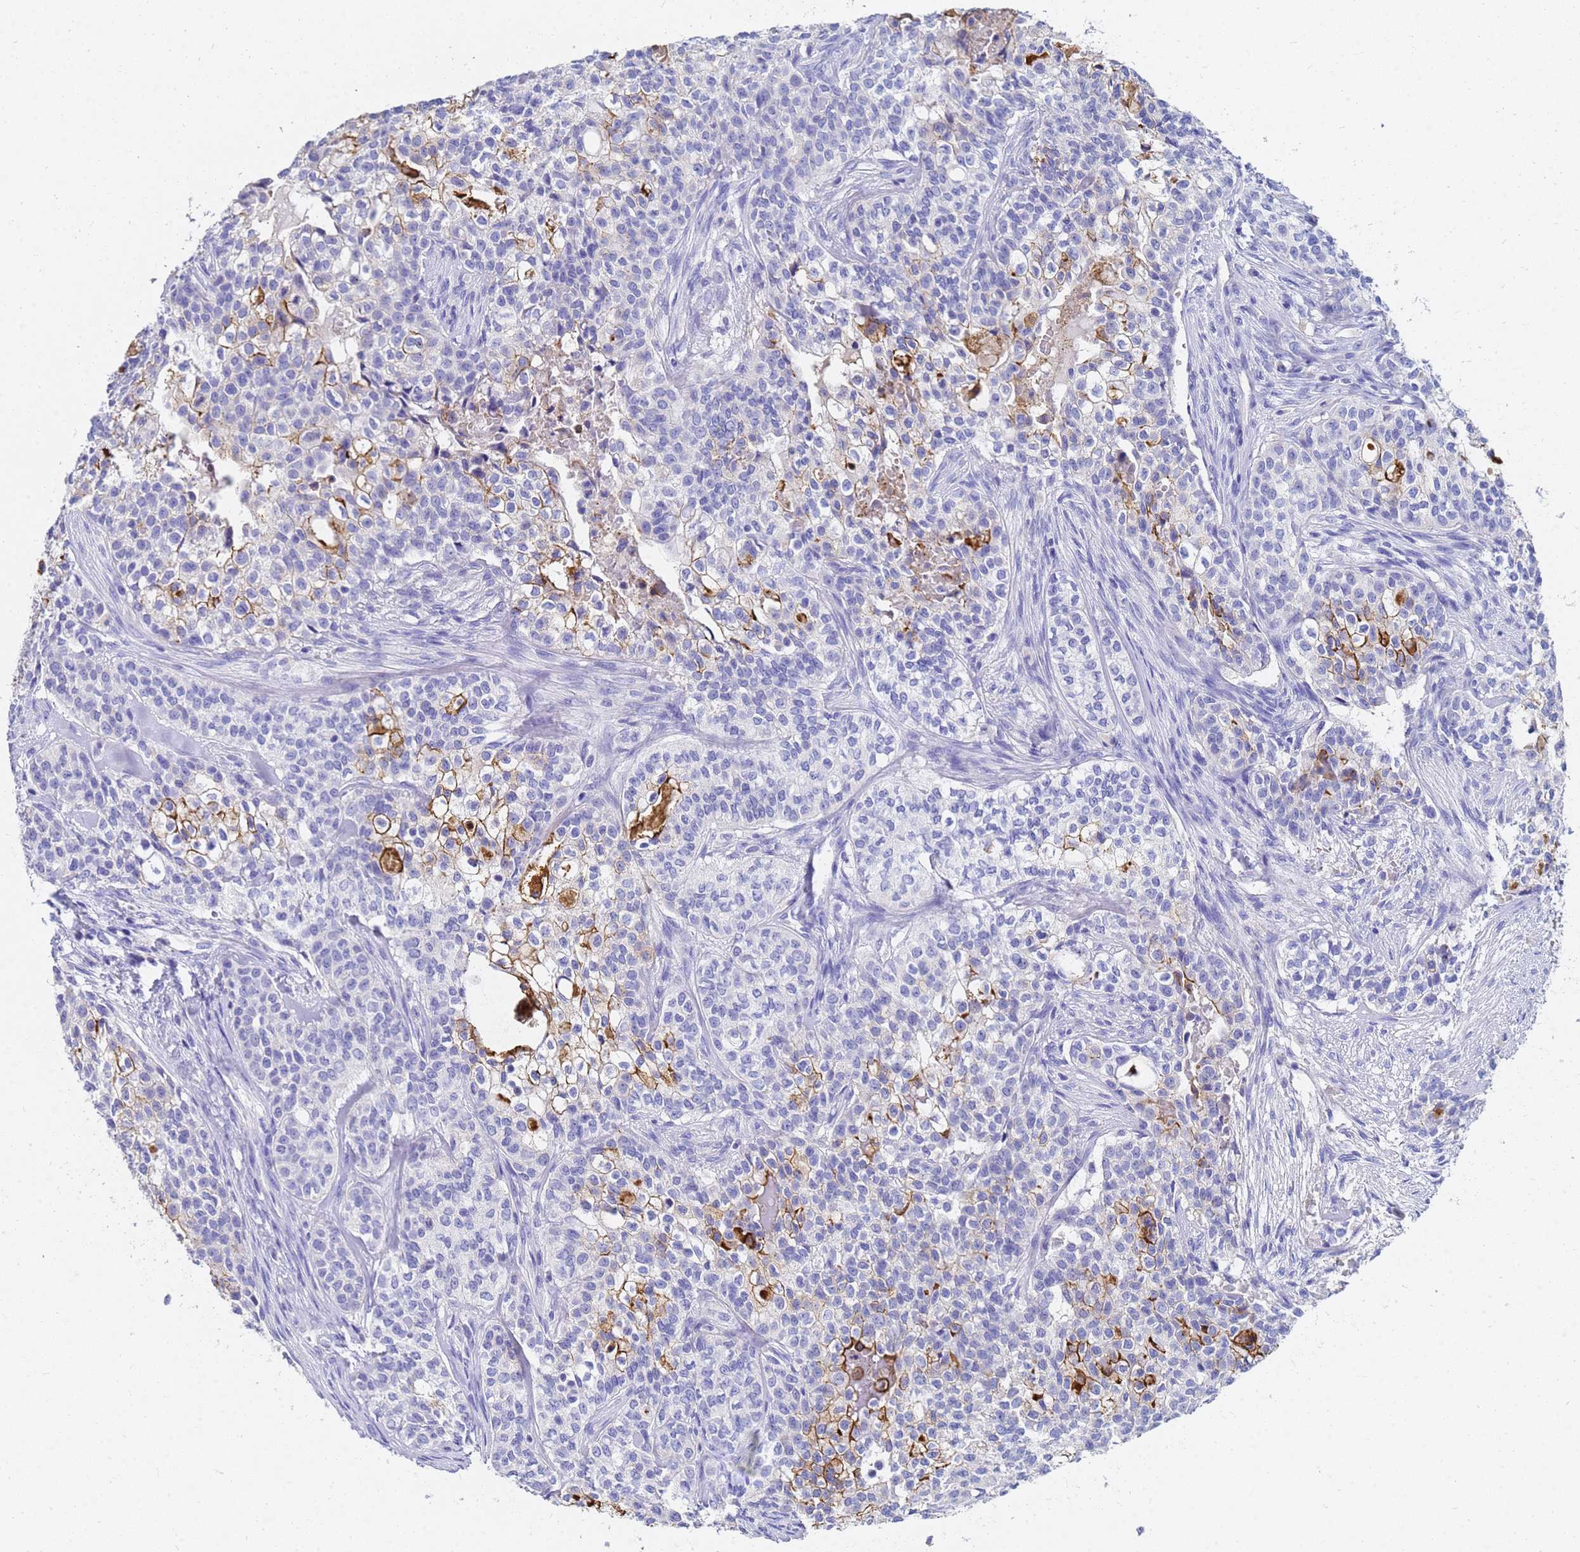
{"staining": {"intensity": "moderate", "quantity": "<25%", "location": "cytoplasmic/membranous"}, "tissue": "head and neck cancer", "cell_type": "Tumor cells", "image_type": "cancer", "snomed": [{"axis": "morphology", "description": "Adenocarcinoma, NOS"}, {"axis": "topography", "description": "Head-Neck"}], "caption": "Tumor cells display low levels of moderate cytoplasmic/membranous positivity in approximately <25% of cells in head and neck adenocarcinoma.", "gene": "C2orf72", "patient": {"sex": "male", "age": 81}}